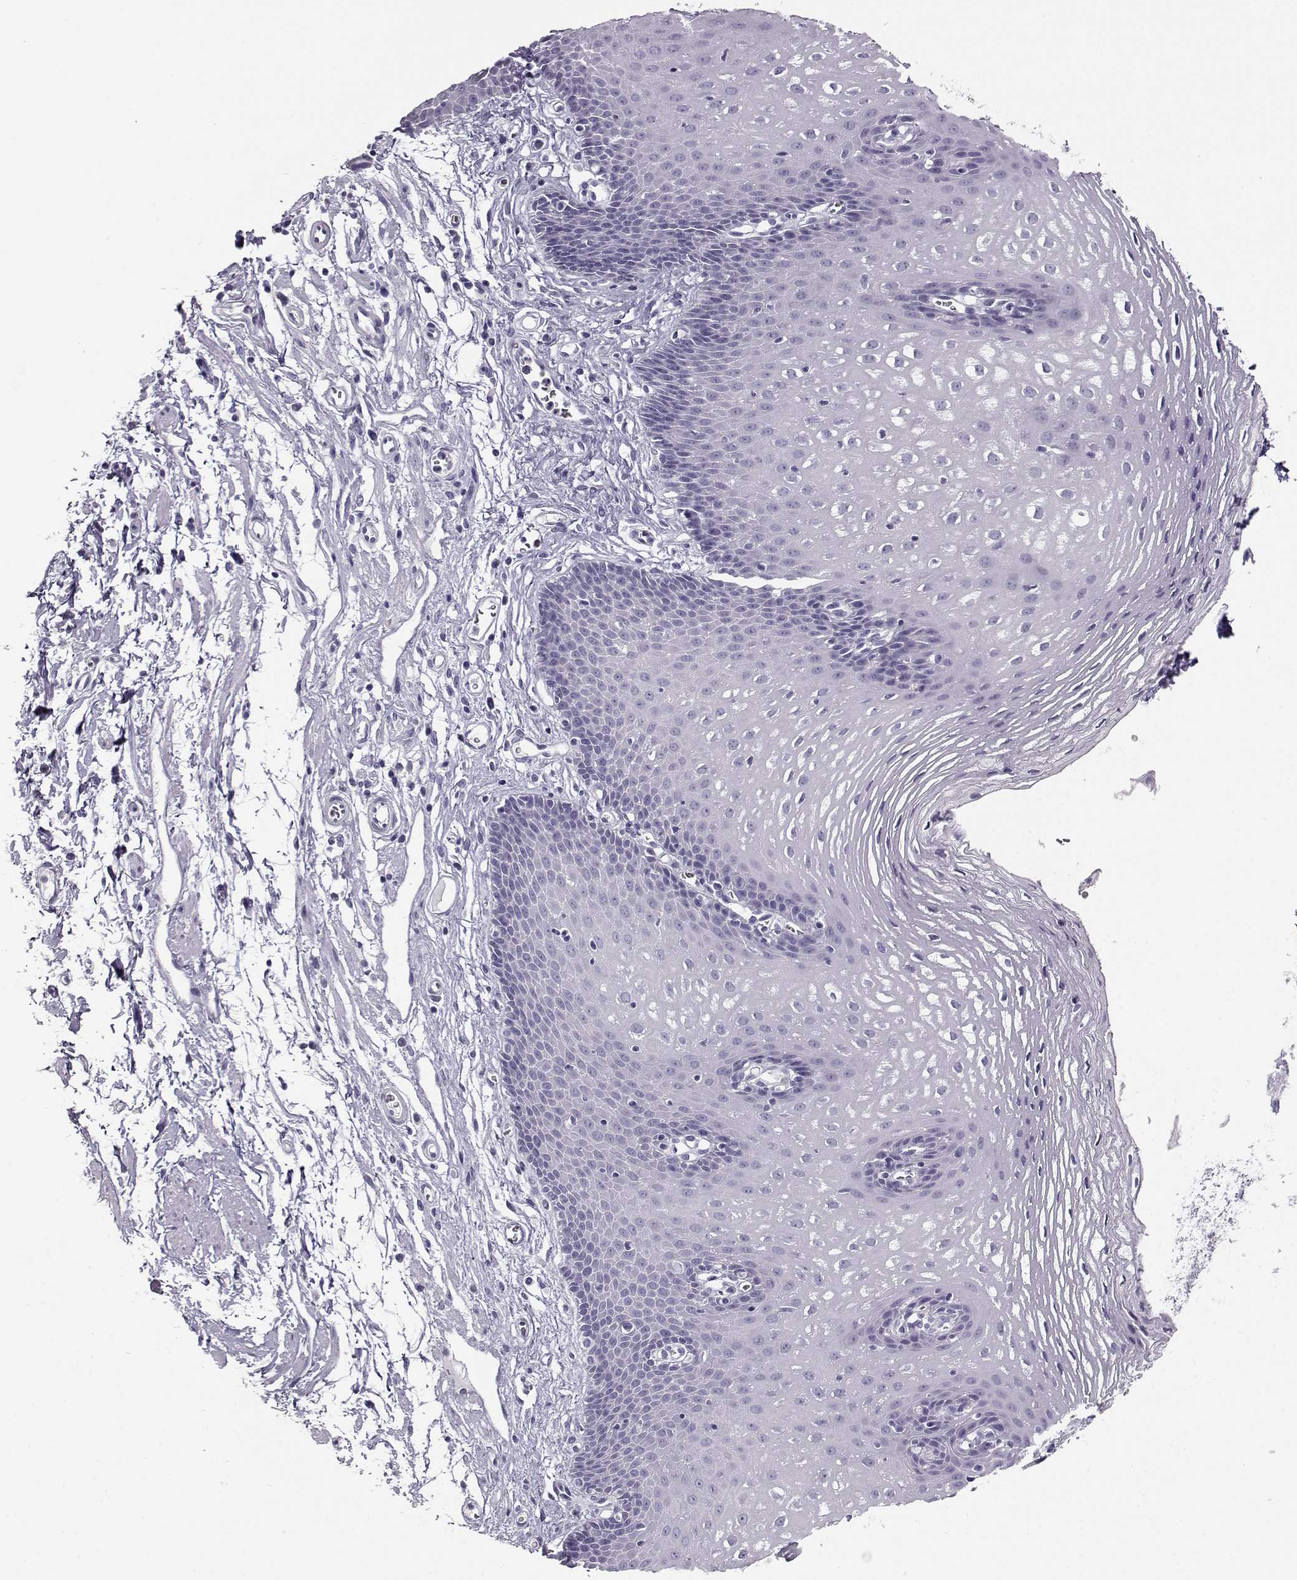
{"staining": {"intensity": "negative", "quantity": "none", "location": "none"}, "tissue": "esophagus", "cell_type": "Squamous epithelial cells", "image_type": "normal", "snomed": [{"axis": "morphology", "description": "Normal tissue, NOS"}, {"axis": "topography", "description": "Esophagus"}], "caption": "This is a photomicrograph of immunohistochemistry (IHC) staining of benign esophagus, which shows no staining in squamous epithelial cells.", "gene": "CABS1", "patient": {"sex": "male", "age": 72}}